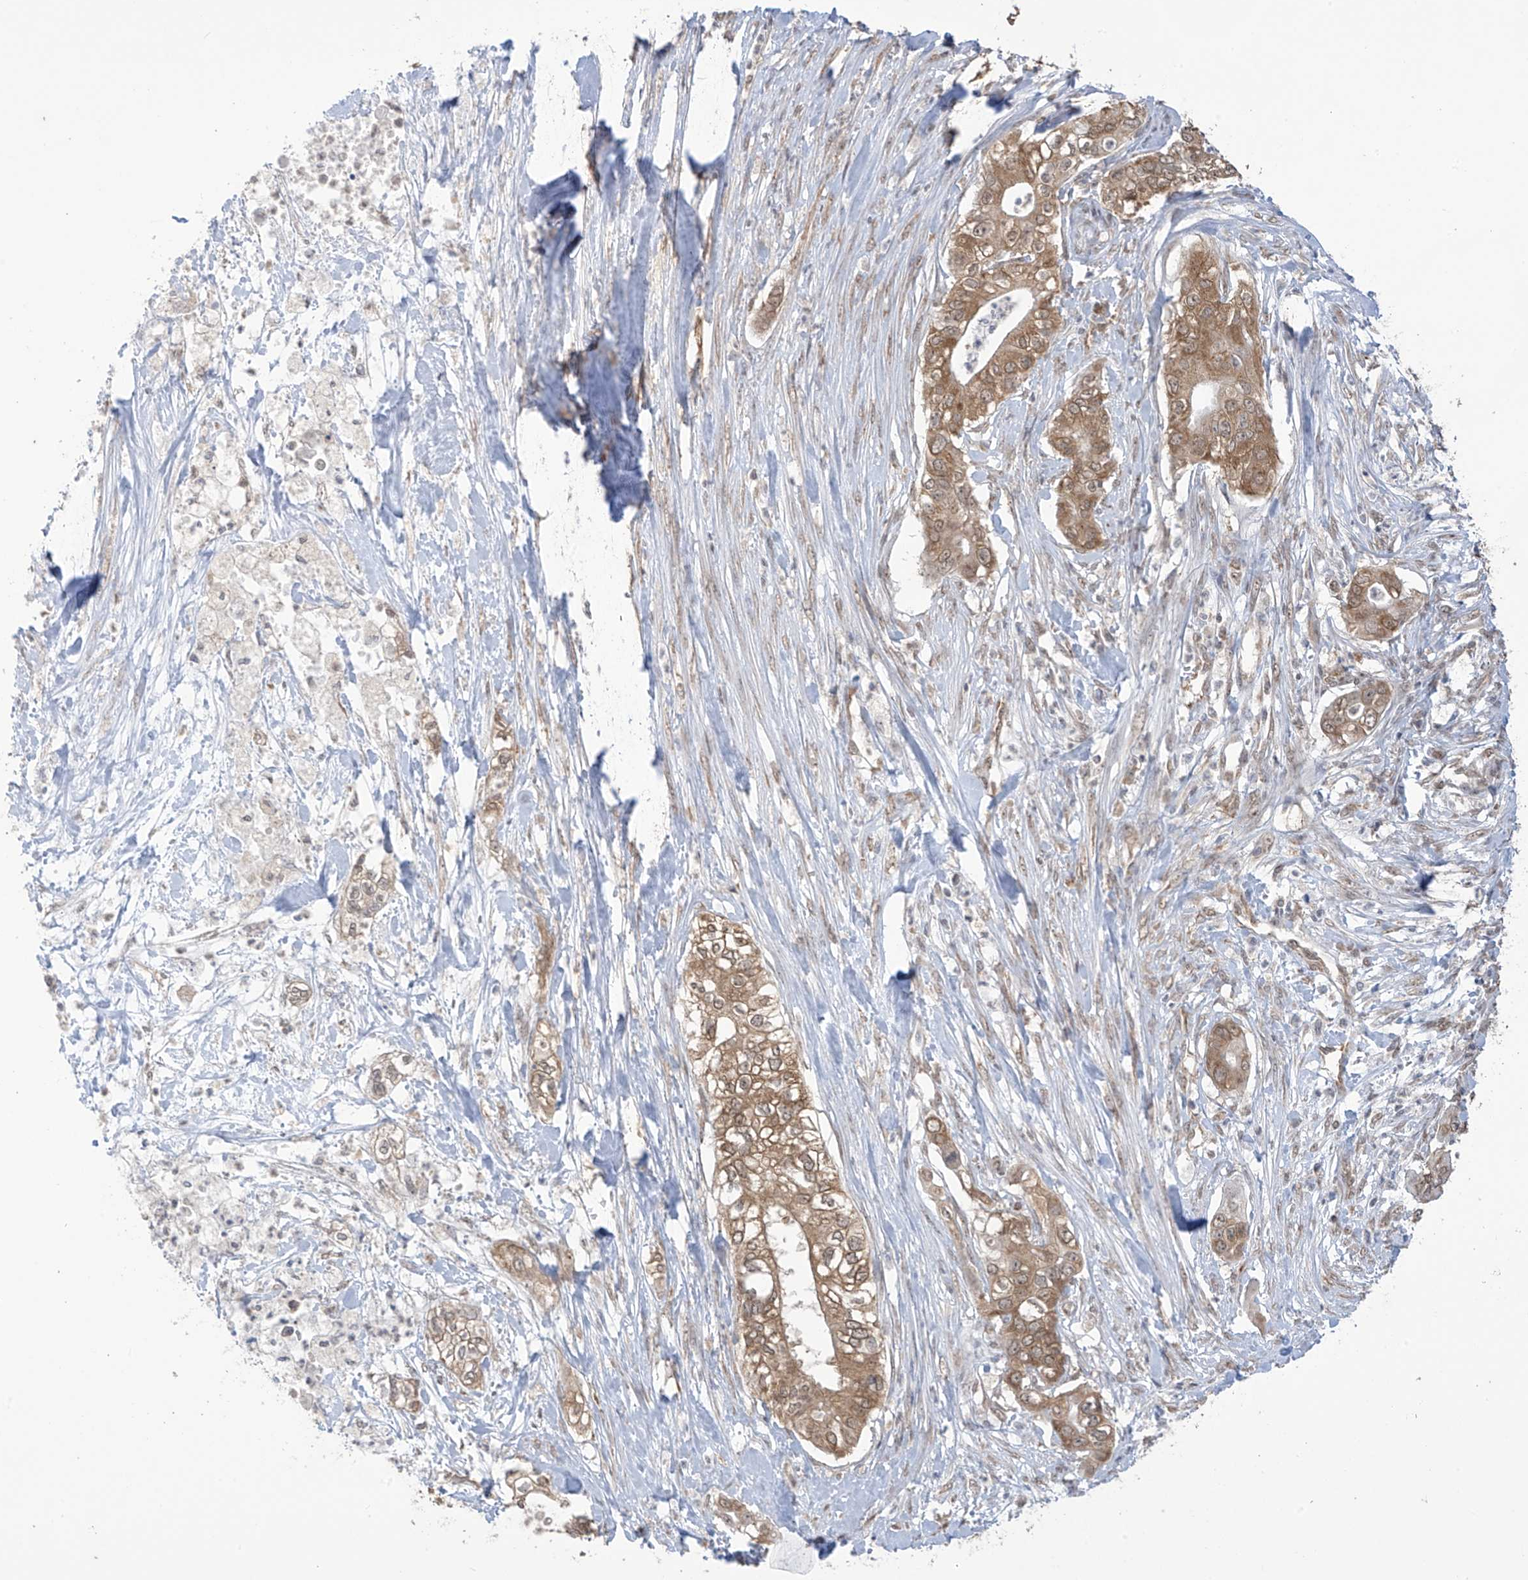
{"staining": {"intensity": "moderate", "quantity": ">75%", "location": "cytoplasmic/membranous,nuclear"}, "tissue": "pancreatic cancer", "cell_type": "Tumor cells", "image_type": "cancer", "snomed": [{"axis": "morphology", "description": "Adenocarcinoma, NOS"}, {"axis": "topography", "description": "Pancreas"}], "caption": "The photomicrograph reveals staining of pancreatic adenocarcinoma, revealing moderate cytoplasmic/membranous and nuclear protein positivity (brown color) within tumor cells.", "gene": "KIAA1522", "patient": {"sex": "female", "age": 78}}